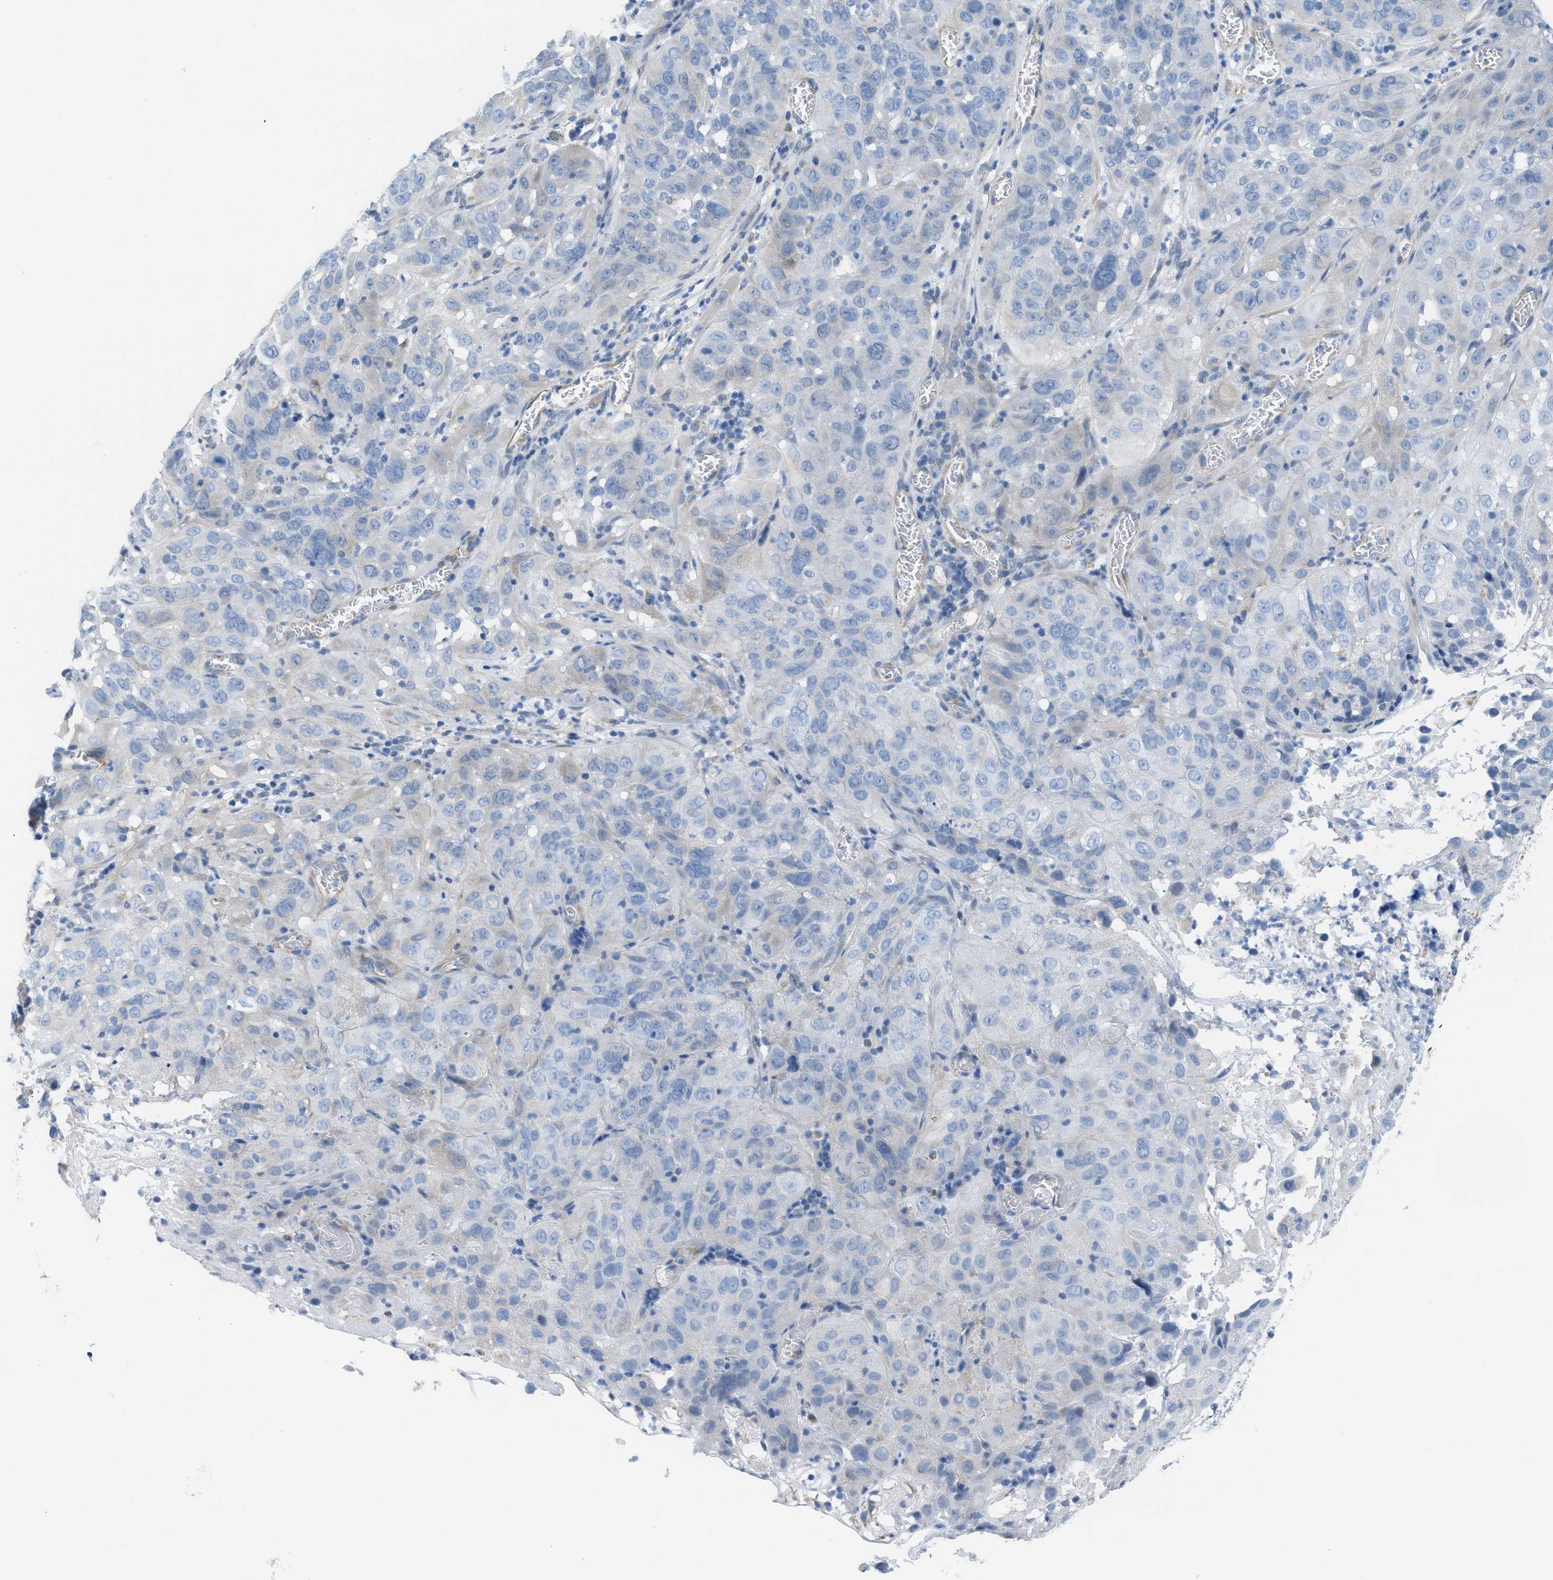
{"staining": {"intensity": "negative", "quantity": "none", "location": "none"}, "tissue": "cervical cancer", "cell_type": "Tumor cells", "image_type": "cancer", "snomed": [{"axis": "morphology", "description": "Squamous cell carcinoma, NOS"}, {"axis": "topography", "description": "Cervix"}], "caption": "Tumor cells are negative for brown protein staining in squamous cell carcinoma (cervical).", "gene": "SLC12A1", "patient": {"sex": "female", "age": 32}}